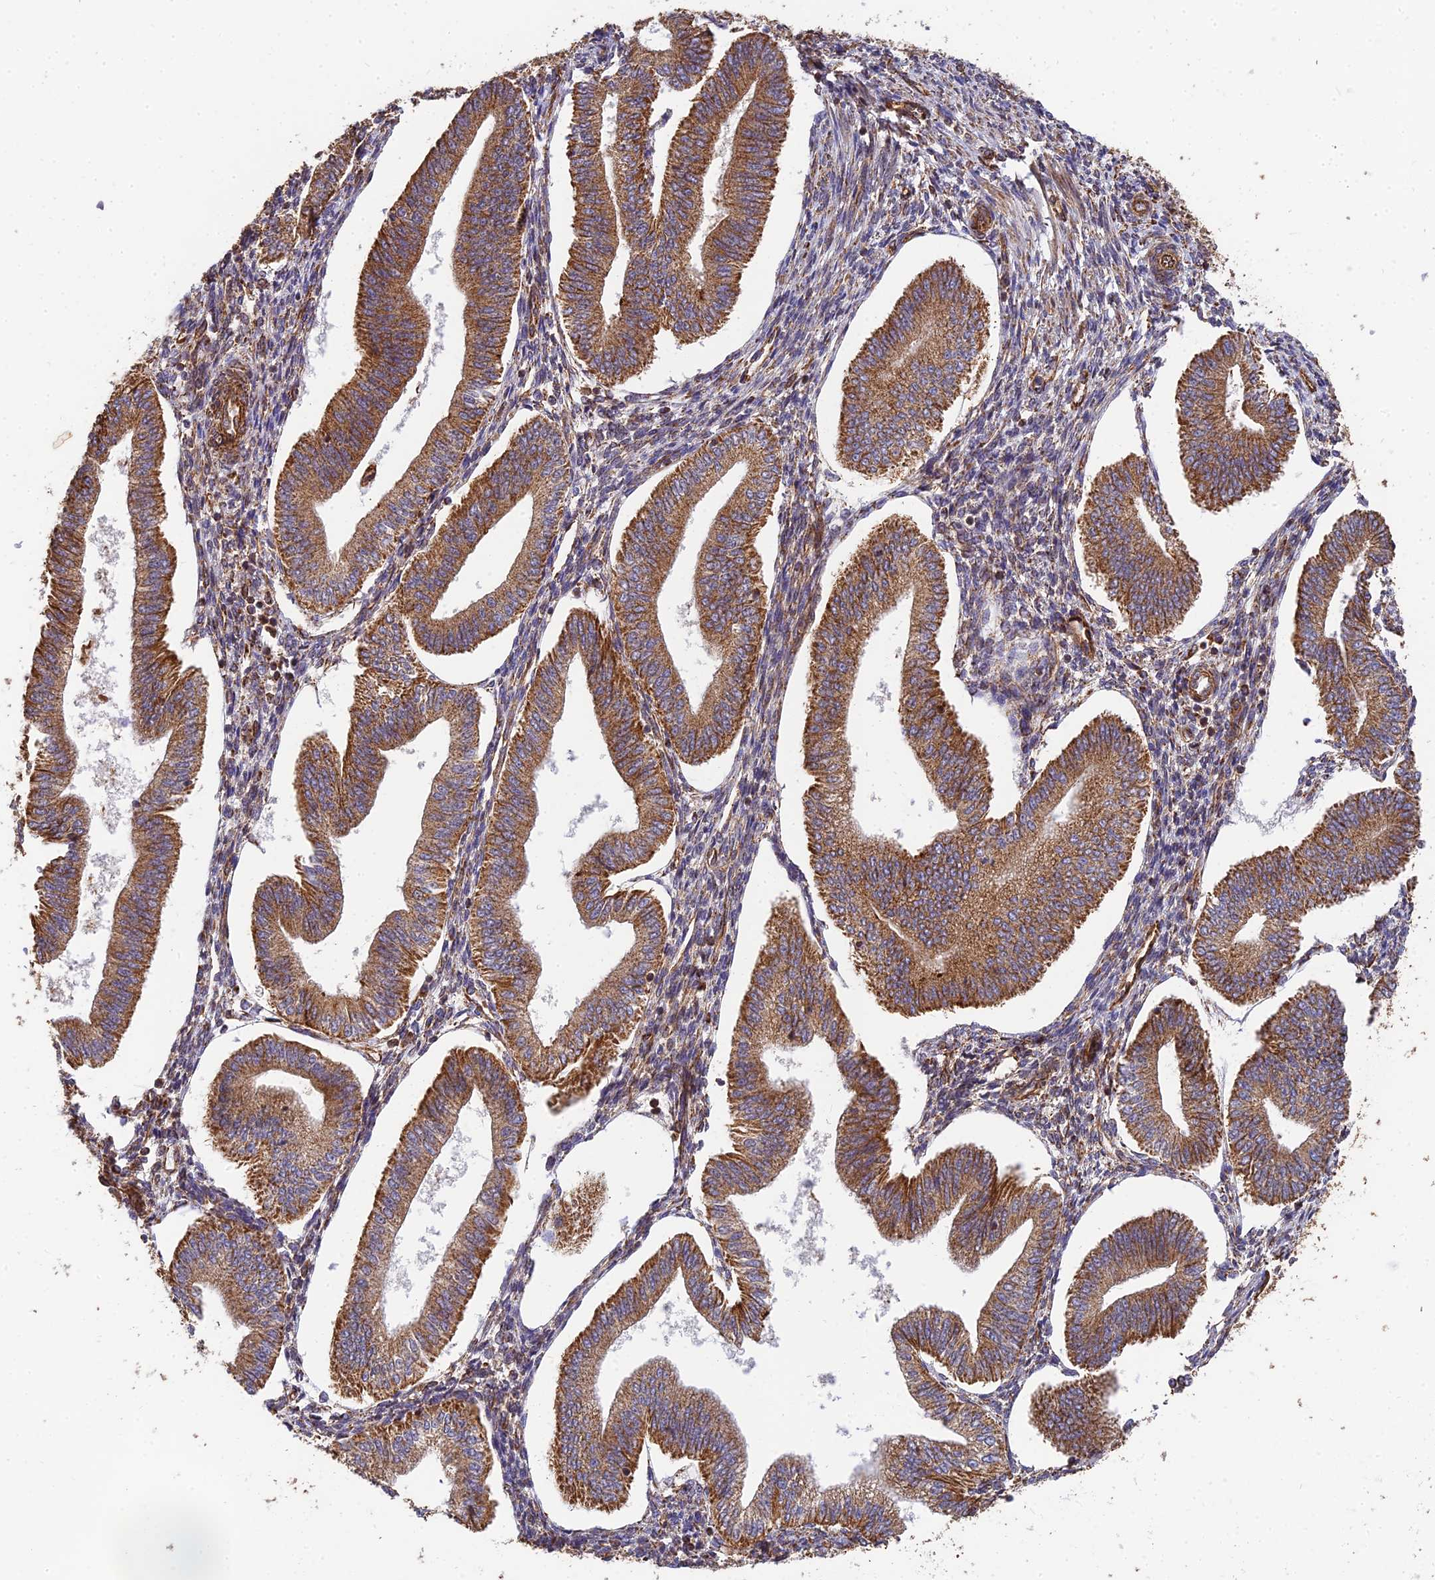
{"staining": {"intensity": "strong", "quantity": ">75%", "location": "cytoplasmic/membranous"}, "tissue": "endometrium", "cell_type": "Cells in endometrial stroma", "image_type": "normal", "snomed": [{"axis": "morphology", "description": "Normal tissue, NOS"}, {"axis": "topography", "description": "Endometrium"}], "caption": "Immunohistochemistry photomicrograph of unremarkable endometrium: endometrium stained using immunohistochemistry demonstrates high levels of strong protein expression localized specifically in the cytoplasmic/membranous of cells in endometrial stroma, appearing as a cytoplasmic/membranous brown color.", "gene": "DSTYK", "patient": {"sex": "female", "age": 34}}